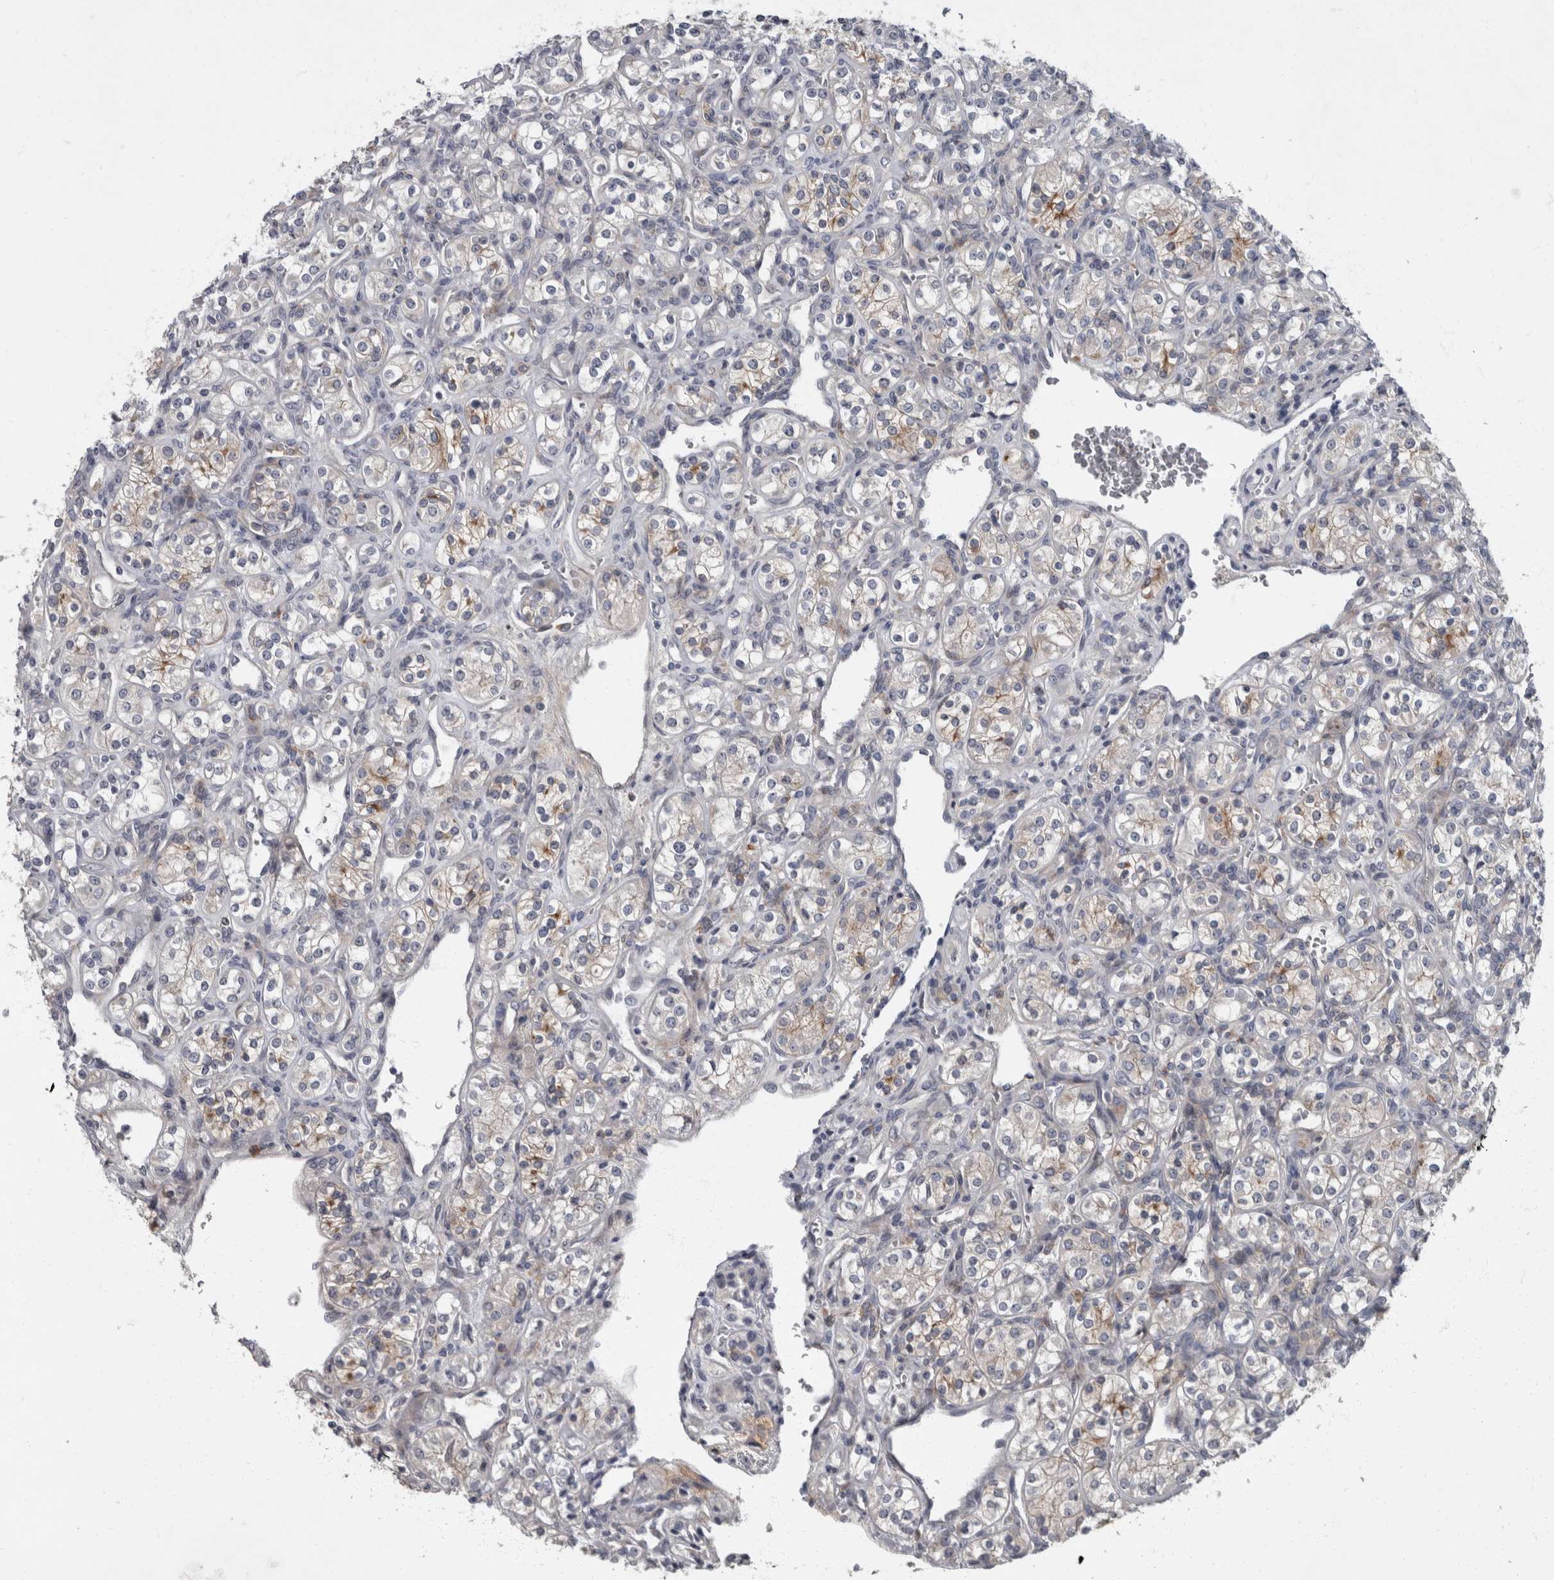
{"staining": {"intensity": "negative", "quantity": "none", "location": "none"}, "tissue": "renal cancer", "cell_type": "Tumor cells", "image_type": "cancer", "snomed": [{"axis": "morphology", "description": "Adenocarcinoma, NOS"}, {"axis": "topography", "description": "Kidney"}], "caption": "Adenocarcinoma (renal) stained for a protein using immunohistochemistry displays no positivity tumor cells.", "gene": "CDC42BPG", "patient": {"sex": "male", "age": 77}}